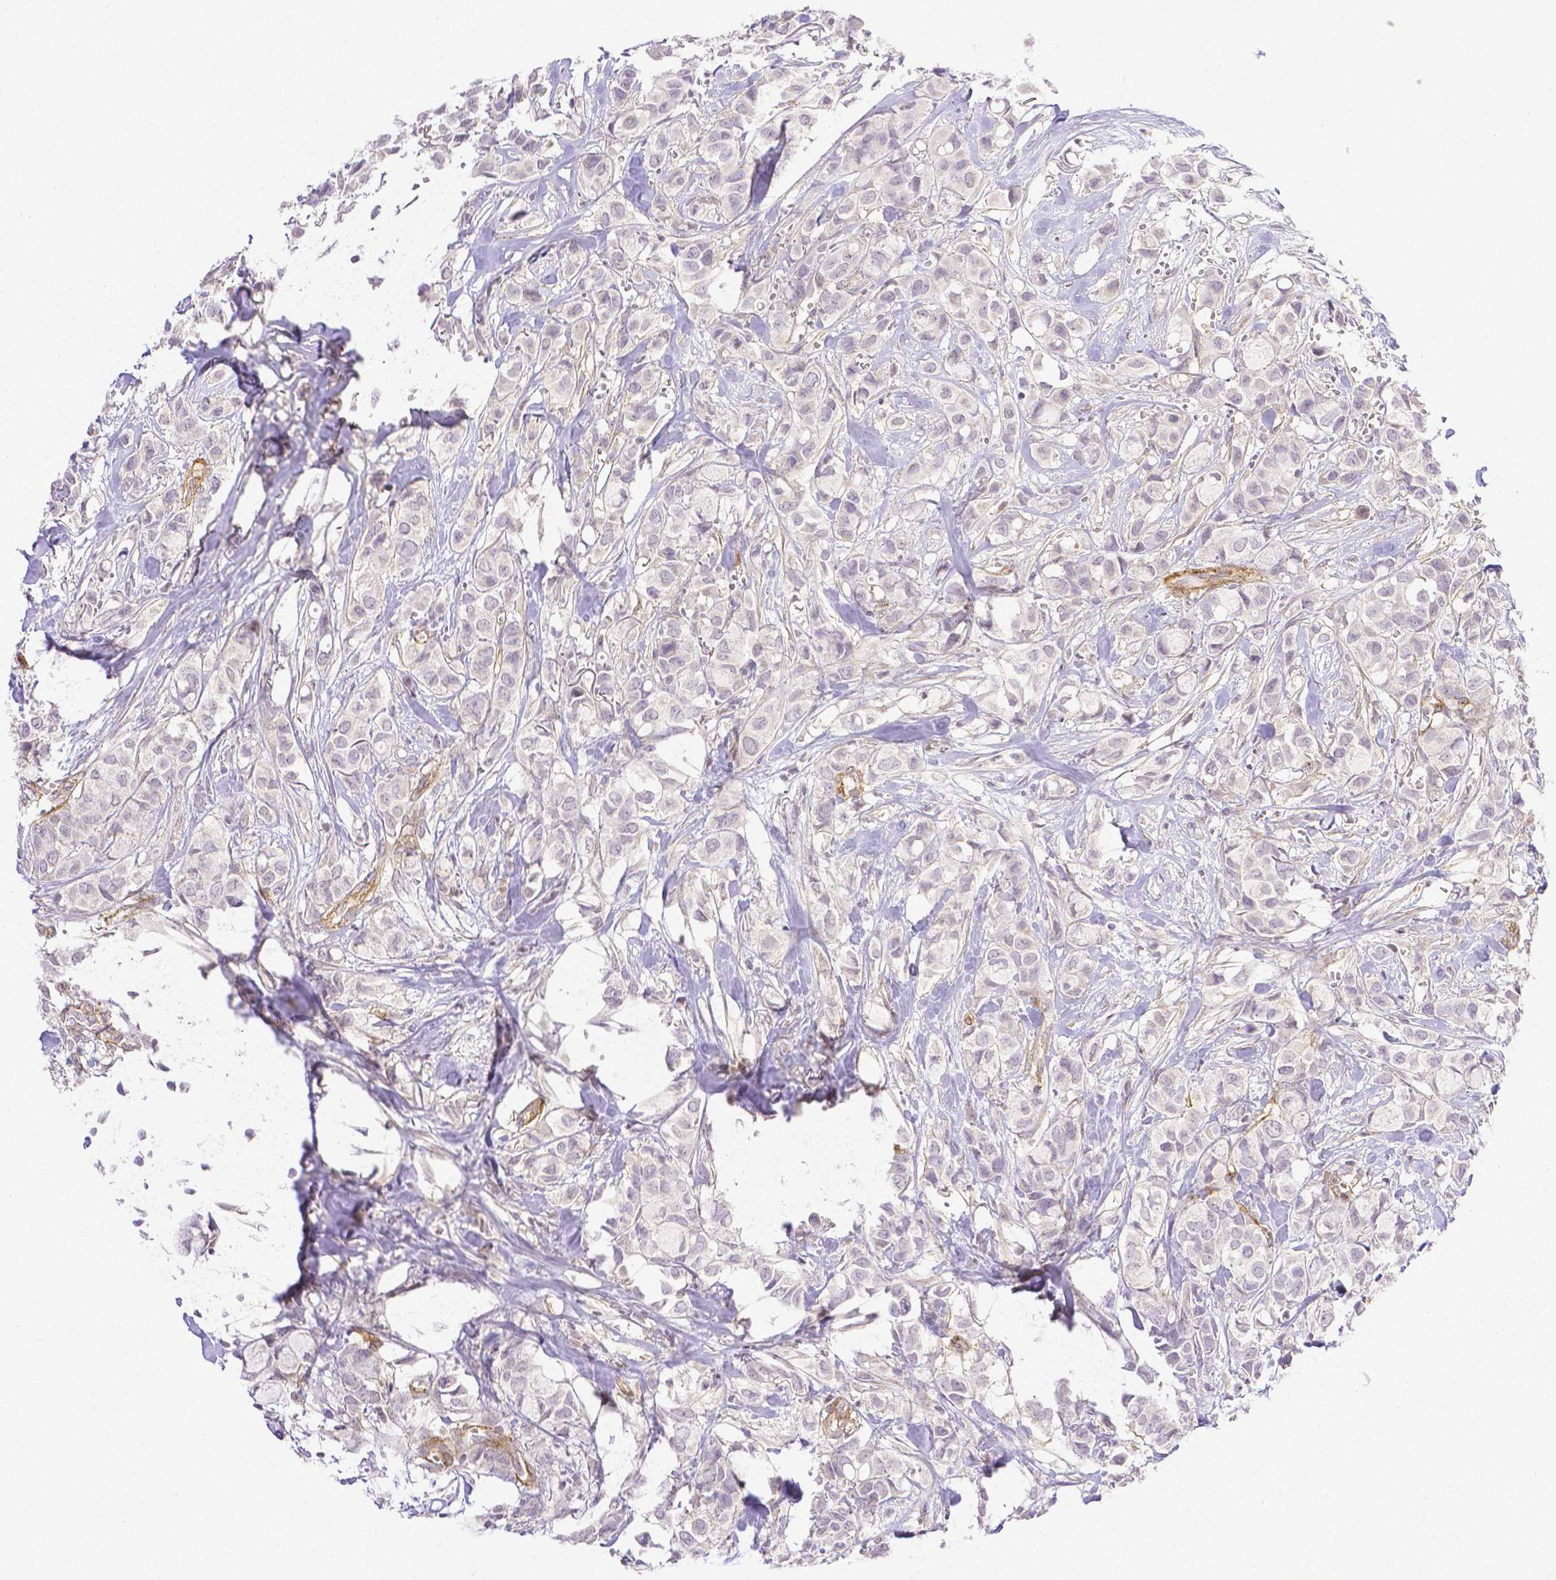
{"staining": {"intensity": "negative", "quantity": "none", "location": "none"}, "tissue": "breast cancer", "cell_type": "Tumor cells", "image_type": "cancer", "snomed": [{"axis": "morphology", "description": "Duct carcinoma"}, {"axis": "topography", "description": "Breast"}], "caption": "Tumor cells show no significant protein expression in intraductal carcinoma (breast).", "gene": "THY1", "patient": {"sex": "female", "age": 85}}